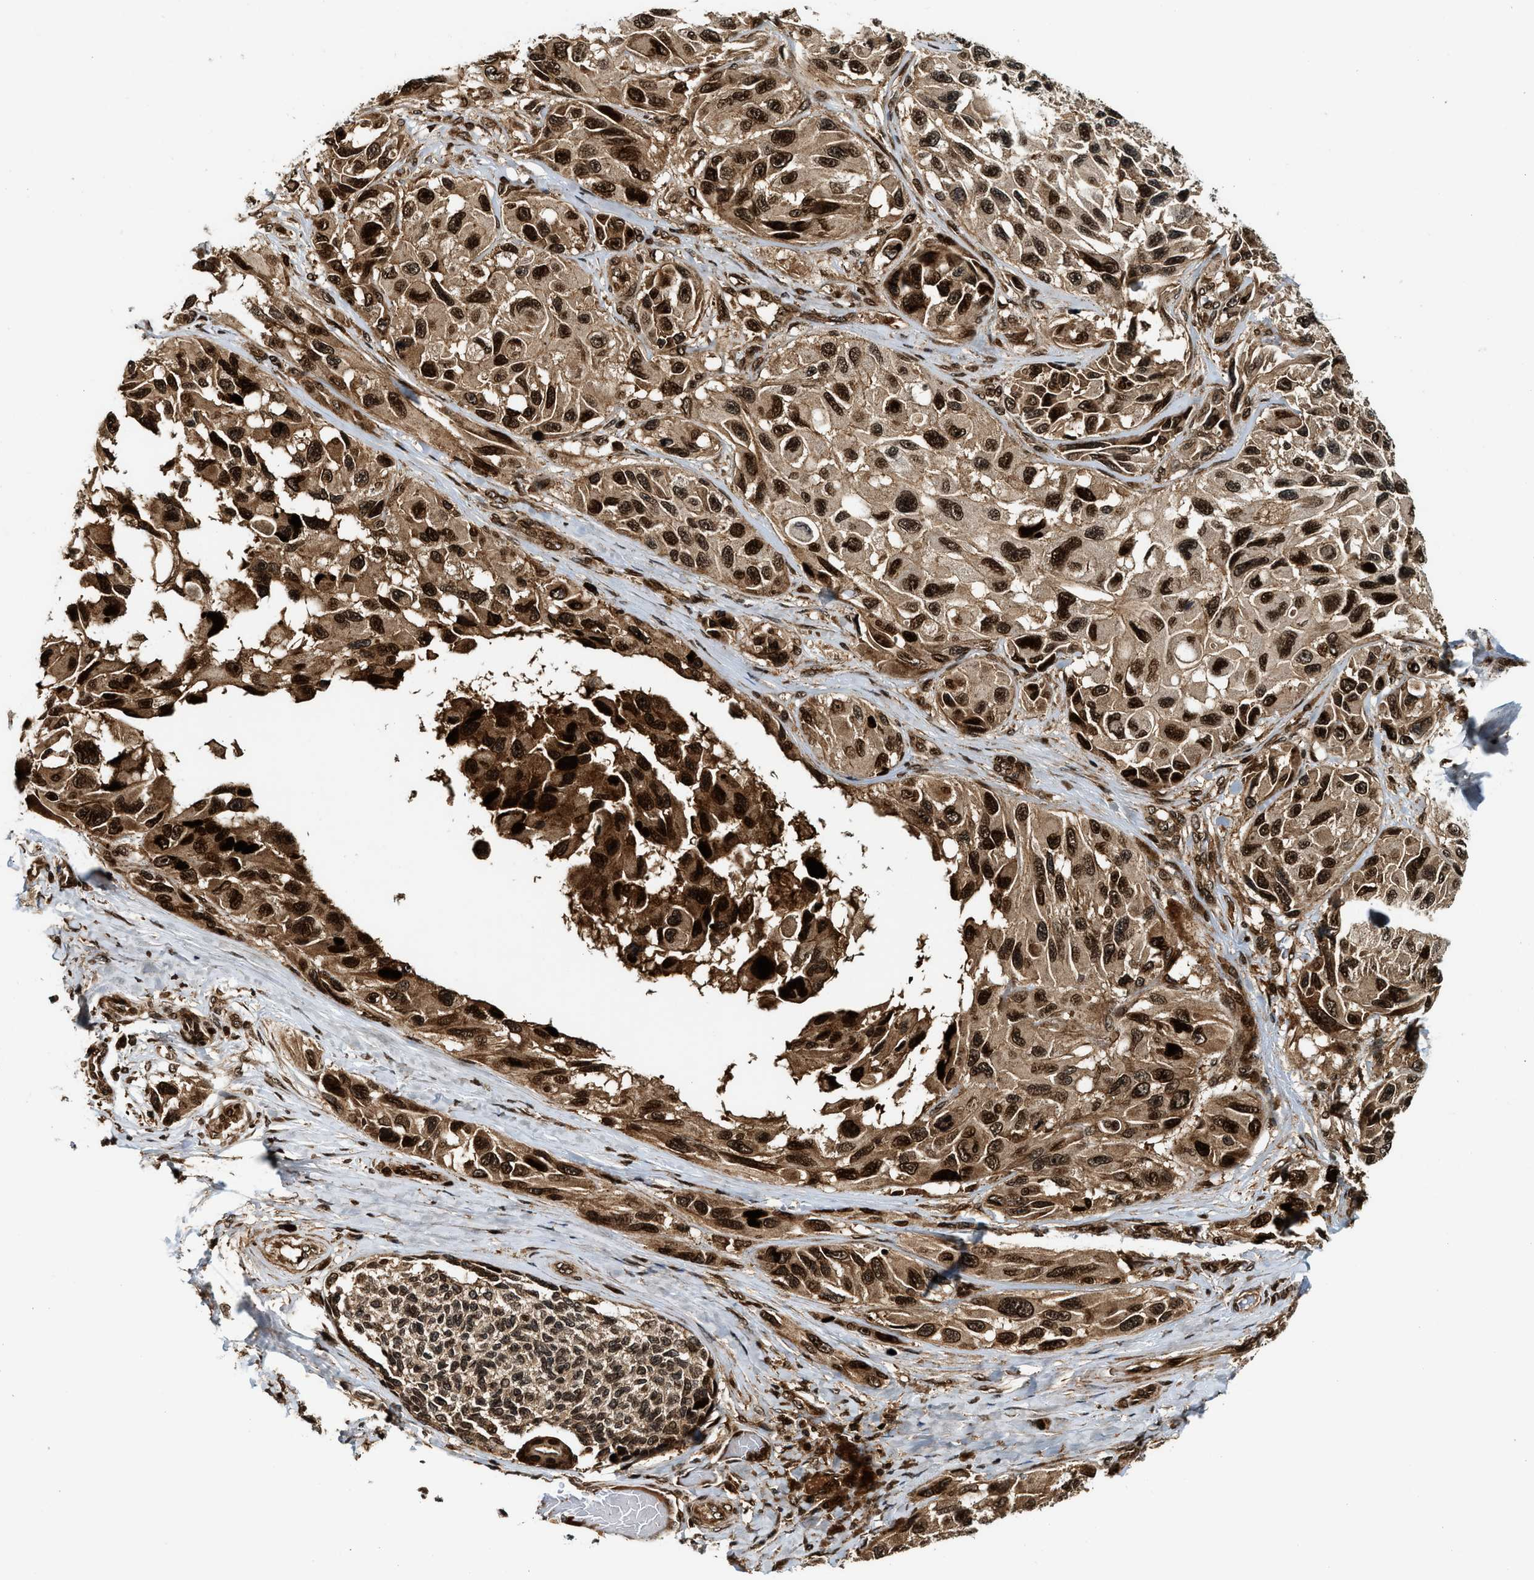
{"staining": {"intensity": "strong", "quantity": ">75%", "location": "nuclear"}, "tissue": "melanoma", "cell_type": "Tumor cells", "image_type": "cancer", "snomed": [{"axis": "morphology", "description": "Malignant melanoma, NOS"}, {"axis": "topography", "description": "Skin"}], "caption": "Brown immunohistochemical staining in human melanoma displays strong nuclear positivity in about >75% of tumor cells. (DAB (3,3'-diaminobenzidine) IHC with brightfield microscopy, high magnification).", "gene": "MDM2", "patient": {"sex": "female", "age": 73}}